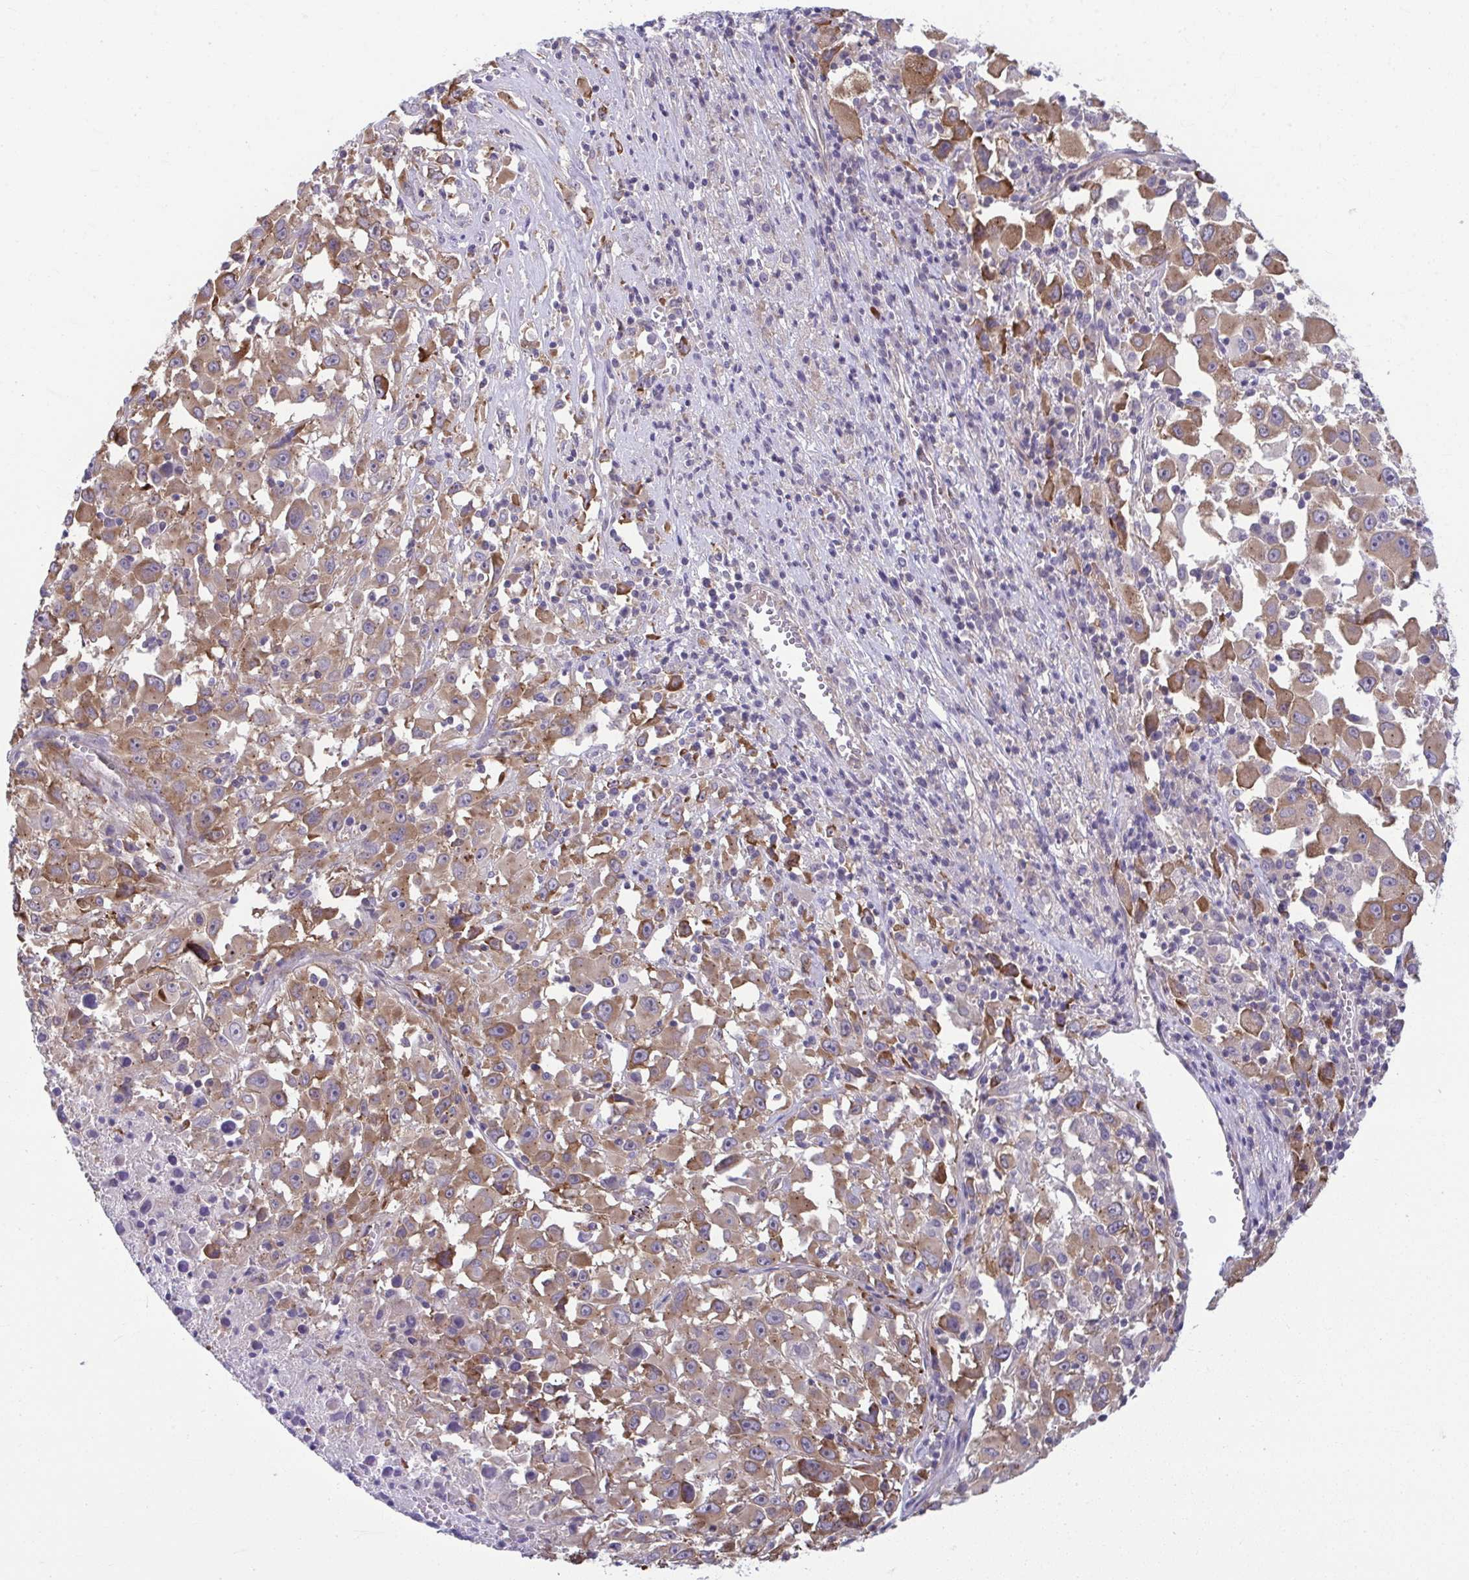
{"staining": {"intensity": "moderate", "quantity": ">75%", "location": "cytoplasmic/membranous"}, "tissue": "melanoma", "cell_type": "Tumor cells", "image_type": "cancer", "snomed": [{"axis": "morphology", "description": "Malignant melanoma, Metastatic site"}, {"axis": "topography", "description": "Soft tissue"}], "caption": "Immunohistochemical staining of melanoma shows medium levels of moderate cytoplasmic/membranous protein expression in about >75% of tumor cells.", "gene": "TMEM108", "patient": {"sex": "male", "age": 50}}